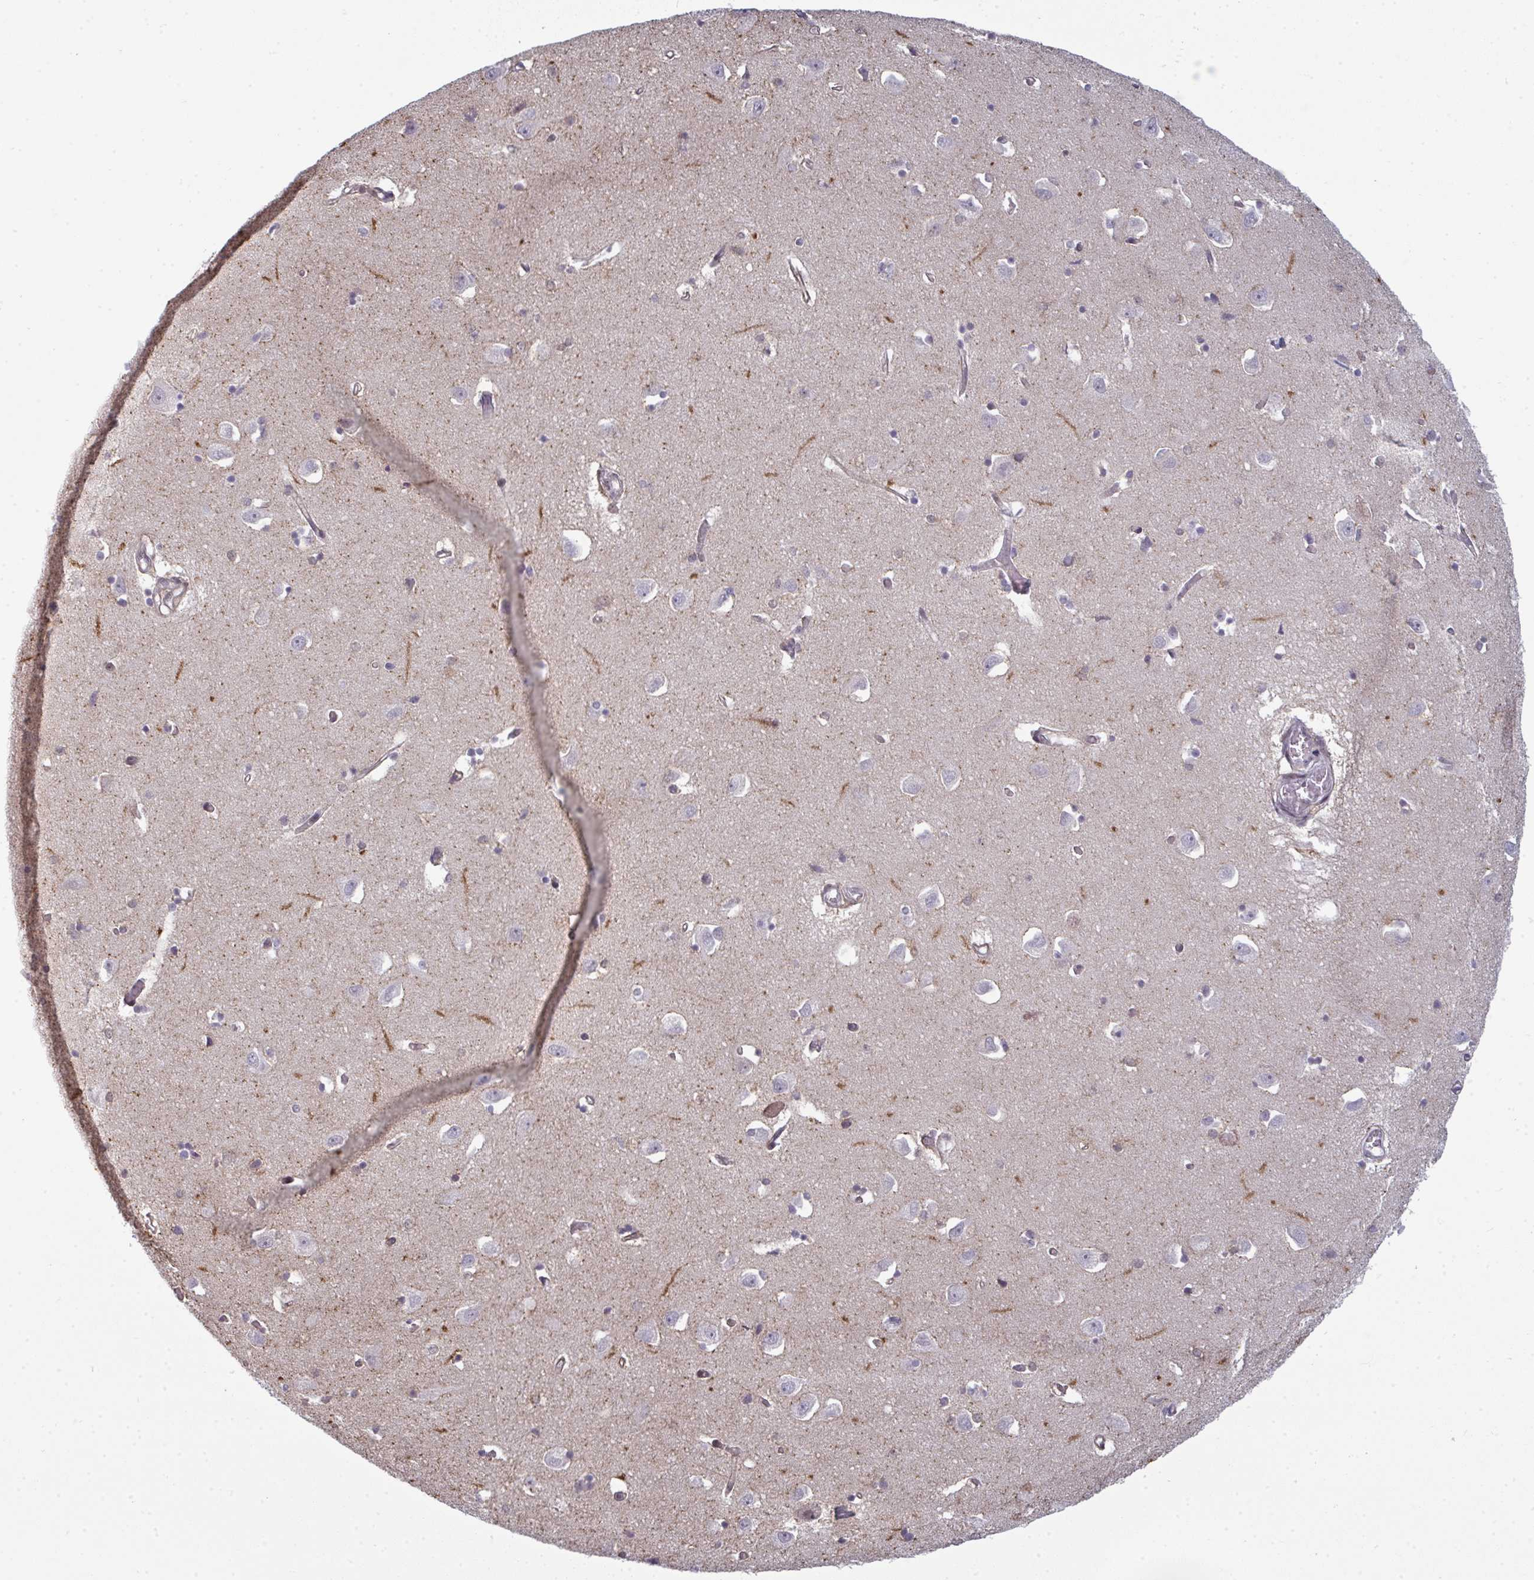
{"staining": {"intensity": "negative", "quantity": "none", "location": "none"}, "tissue": "caudate", "cell_type": "Glial cells", "image_type": "normal", "snomed": [{"axis": "morphology", "description": "Normal tissue, NOS"}, {"axis": "topography", "description": "Lateral ventricle wall"}, {"axis": "topography", "description": "Hippocampus"}], "caption": "Glial cells show no significant protein positivity in benign caudate. (DAB immunohistochemistry (IHC) visualized using brightfield microscopy, high magnification).", "gene": "ATF1", "patient": {"sex": "female", "age": 63}}